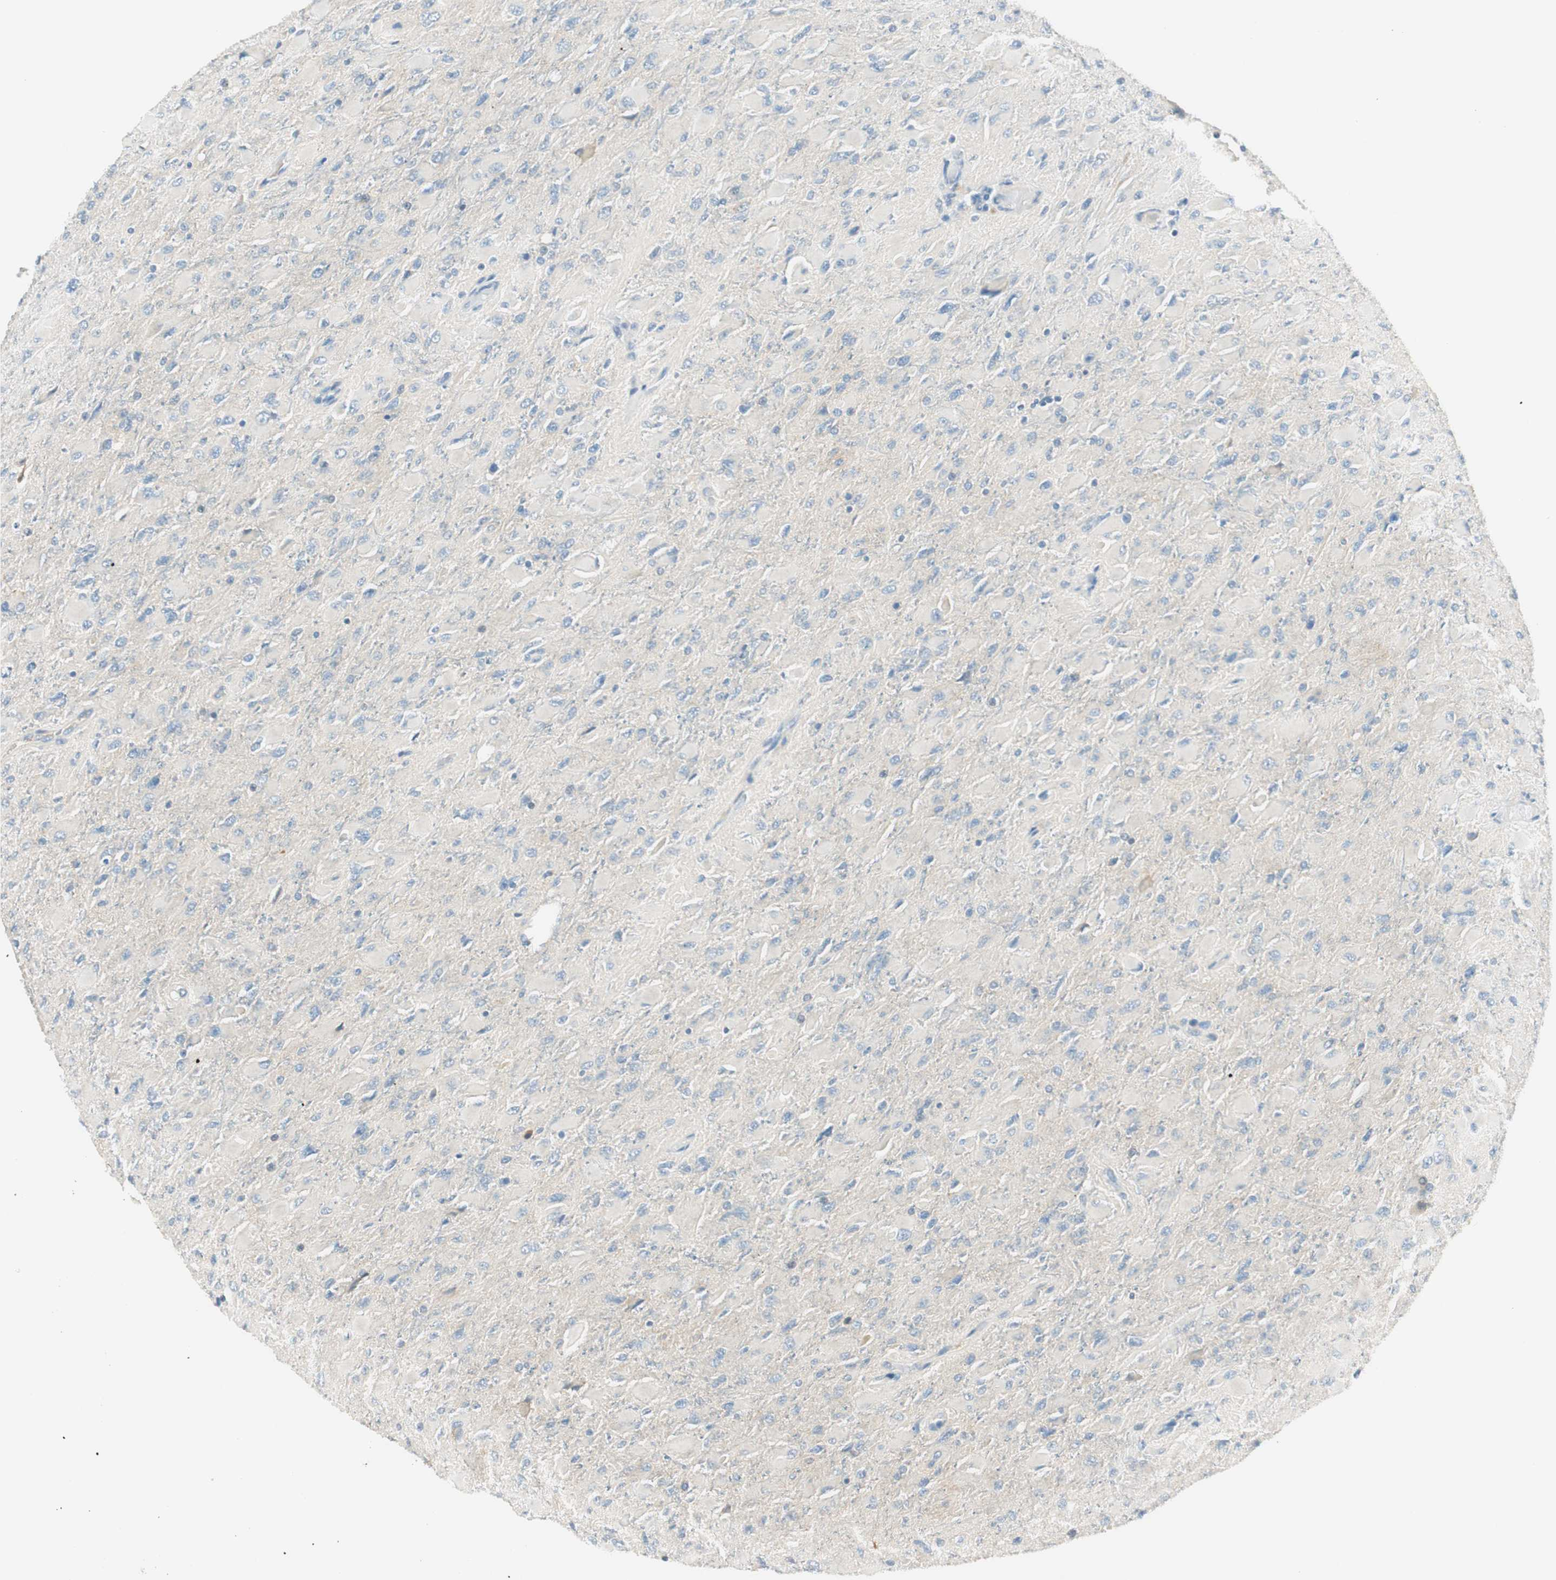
{"staining": {"intensity": "negative", "quantity": "none", "location": "none"}, "tissue": "glioma", "cell_type": "Tumor cells", "image_type": "cancer", "snomed": [{"axis": "morphology", "description": "Glioma, malignant, High grade"}, {"axis": "topography", "description": "Cerebral cortex"}], "caption": "The micrograph demonstrates no significant expression in tumor cells of glioma.", "gene": "TACR3", "patient": {"sex": "female", "age": 36}}